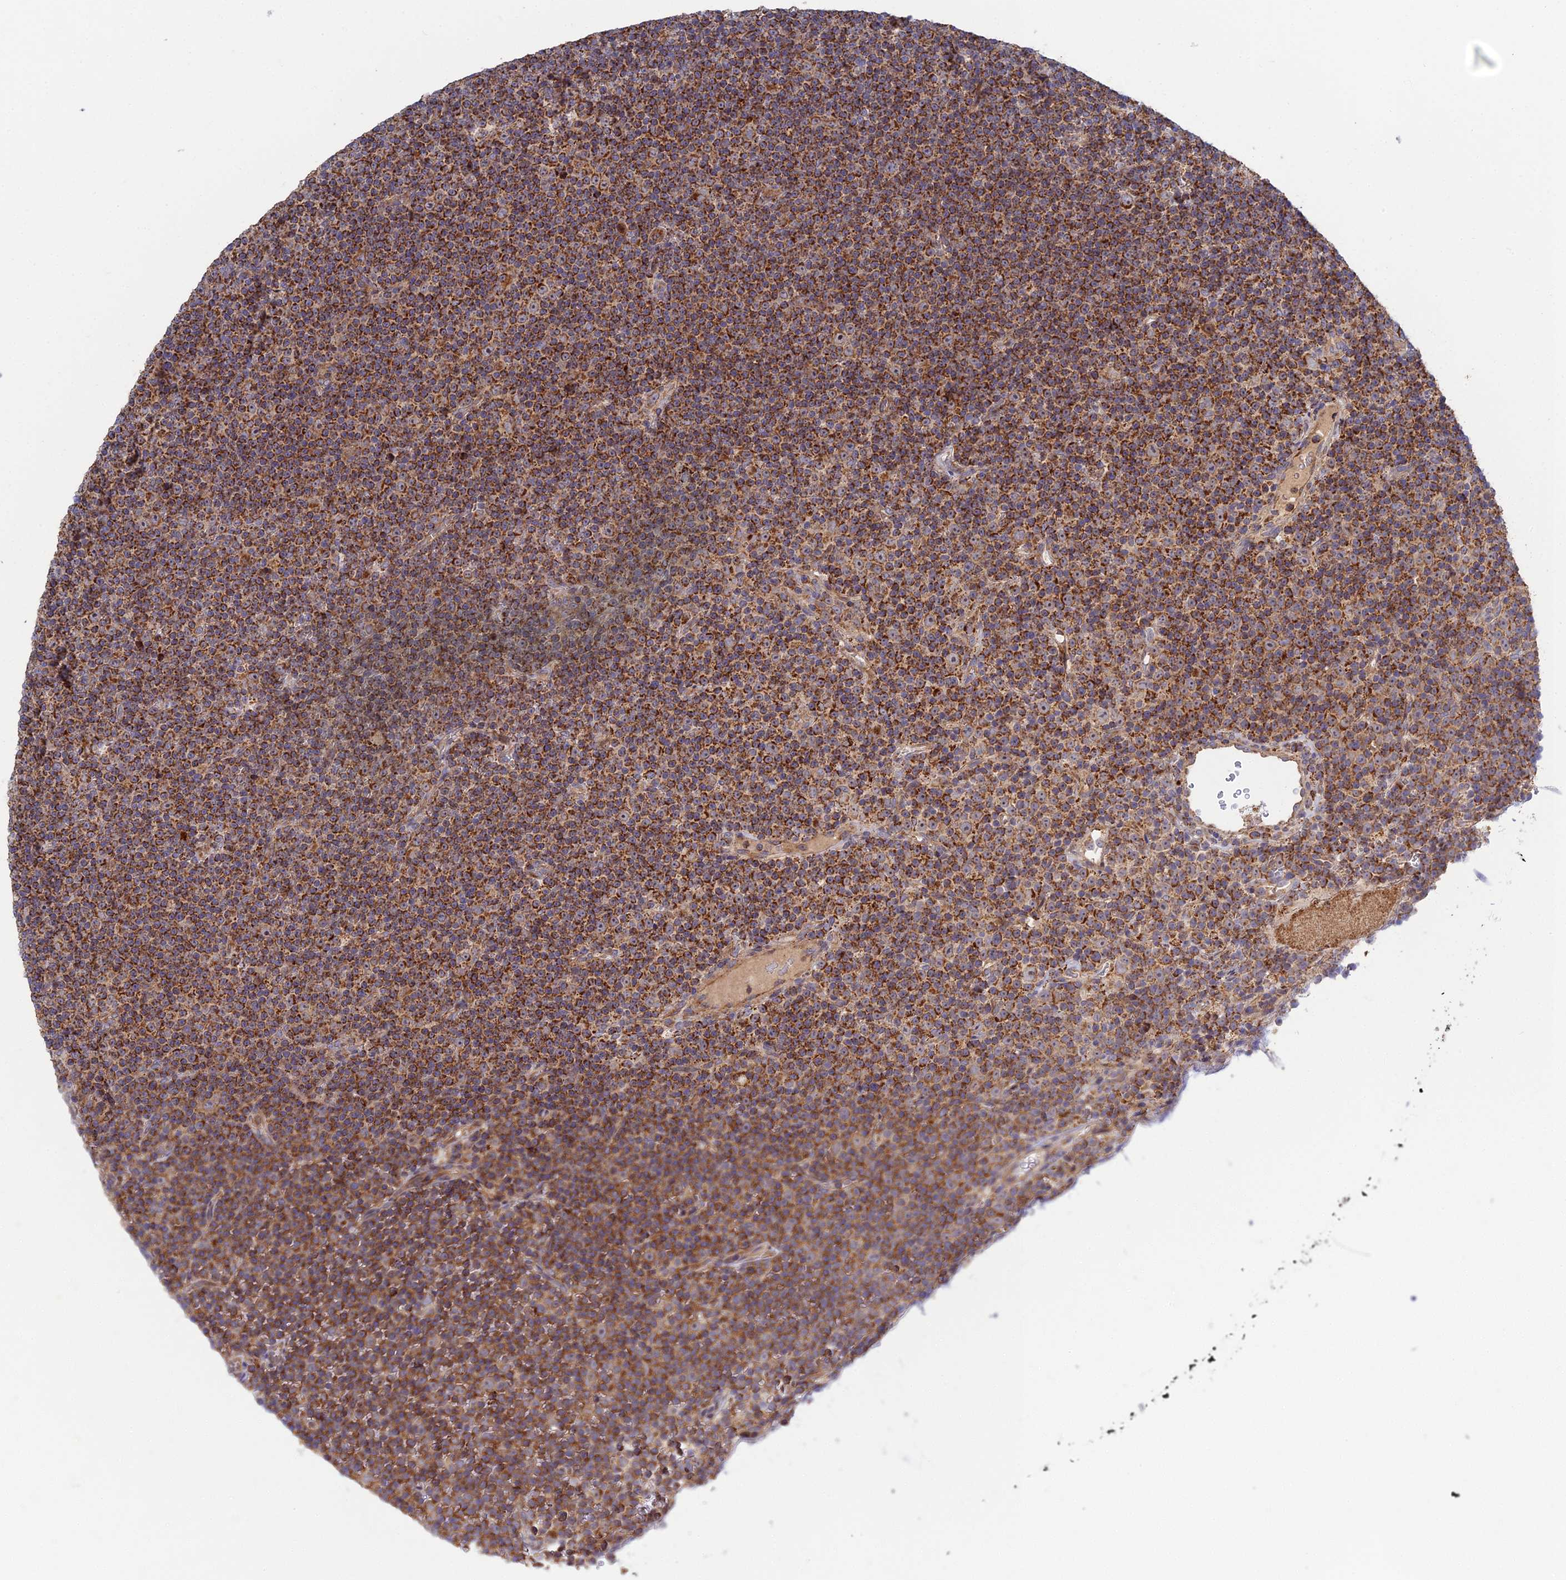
{"staining": {"intensity": "strong", "quantity": ">75%", "location": "cytoplasmic/membranous"}, "tissue": "lymphoma", "cell_type": "Tumor cells", "image_type": "cancer", "snomed": [{"axis": "morphology", "description": "Malignant lymphoma, non-Hodgkin's type, Low grade"}, {"axis": "topography", "description": "Lymph node"}], "caption": "Immunohistochemical staining of lymphoma displays high levels of strong cytoplasmic/membranous positivity in about >75% of tumor cells.", "gene": "RIC8B", "patient": {"sex": "female", "age": 67}}